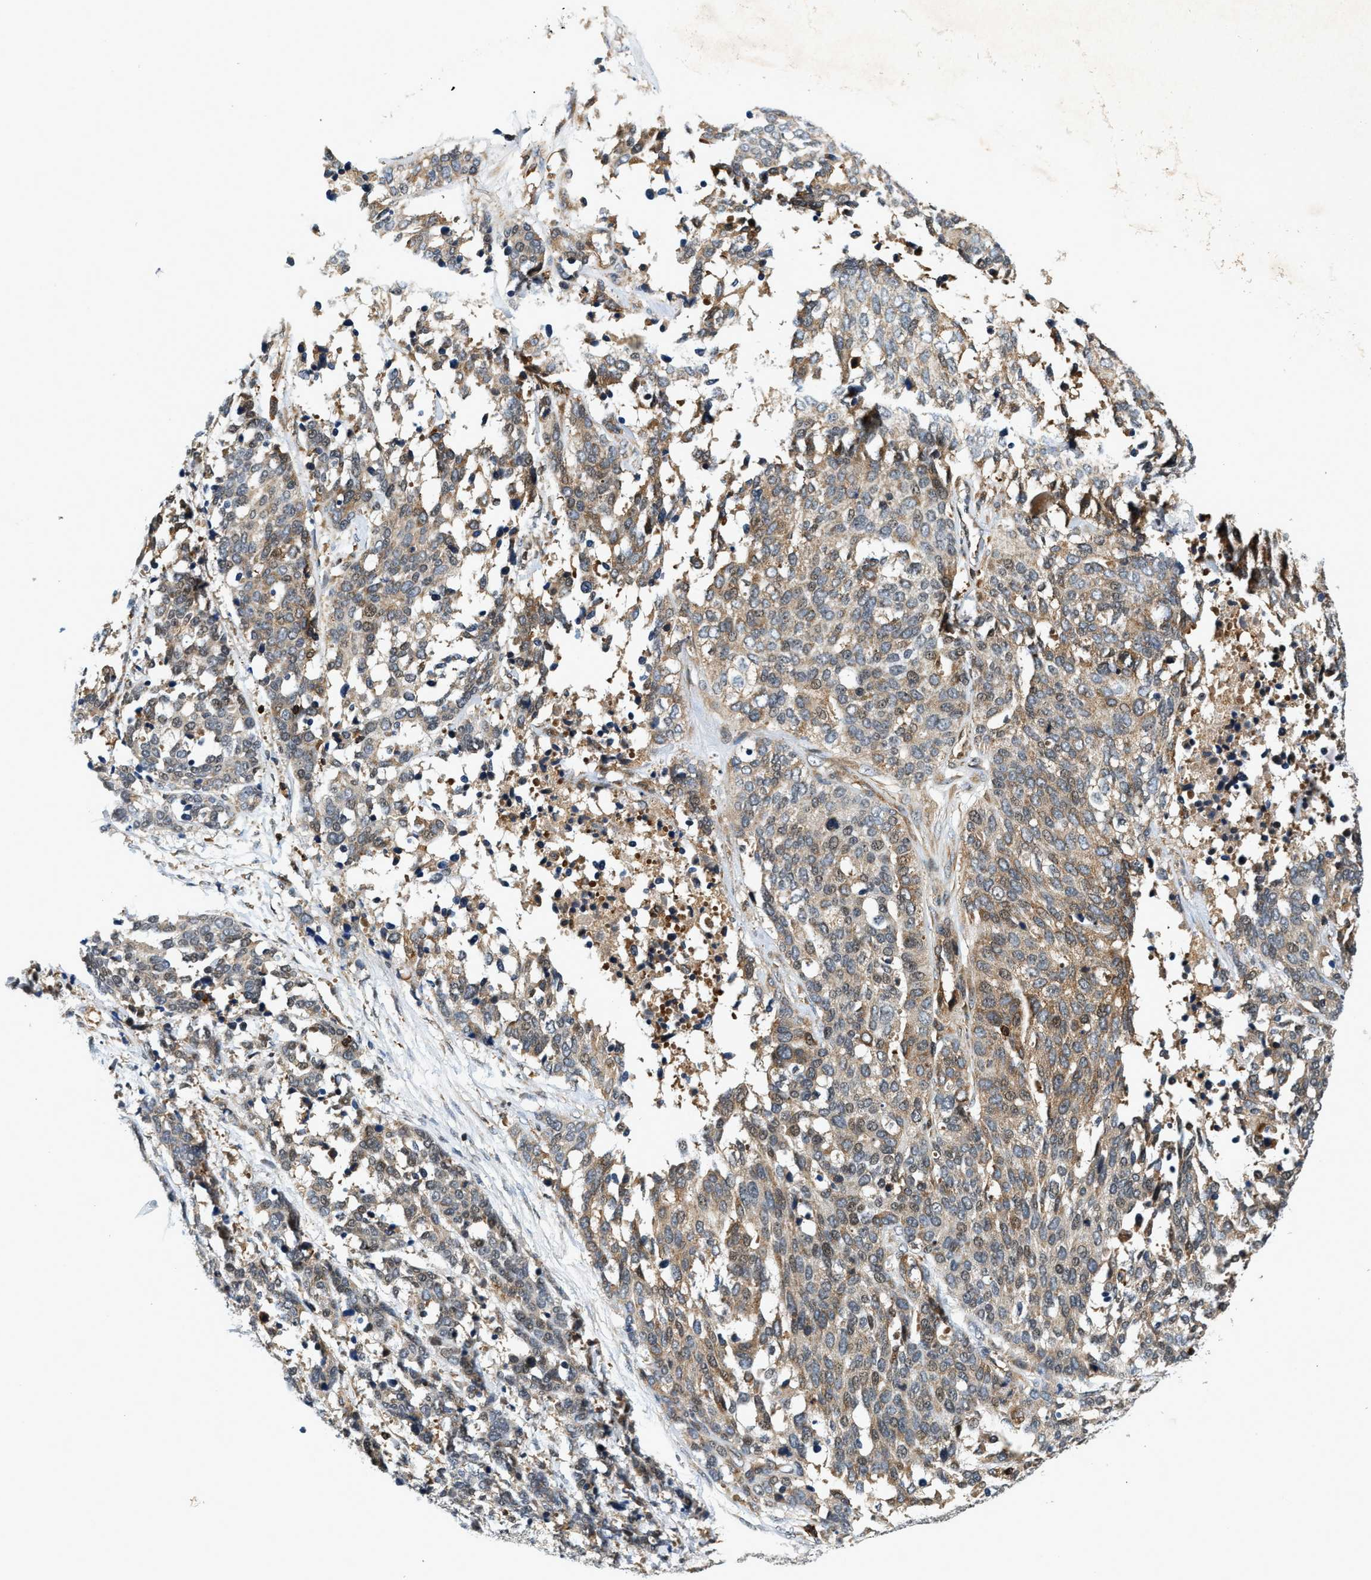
{"staining": {"intensity": "moderate", "quantity": "25%-75%", "location": "cytoplasmic/membranous"}, "tissue": "ovarian cancer", "cell_type": "Tumor cells", "image_type": "cancer", "snomed": [{"axis": "morphology", "description": "Cystadenocarcinoma, serous, NOS"}, {"axis": "topography", "description": "Ovary"}], "caption": "Ovarian serous cystadenocarcinoma tissue demonstrates moderate cytoplasmic/membranous positivity in about 25%-75% of tumor cells", "gene": "SAMD9", "patient": {"sex": "female", "age": 44}}